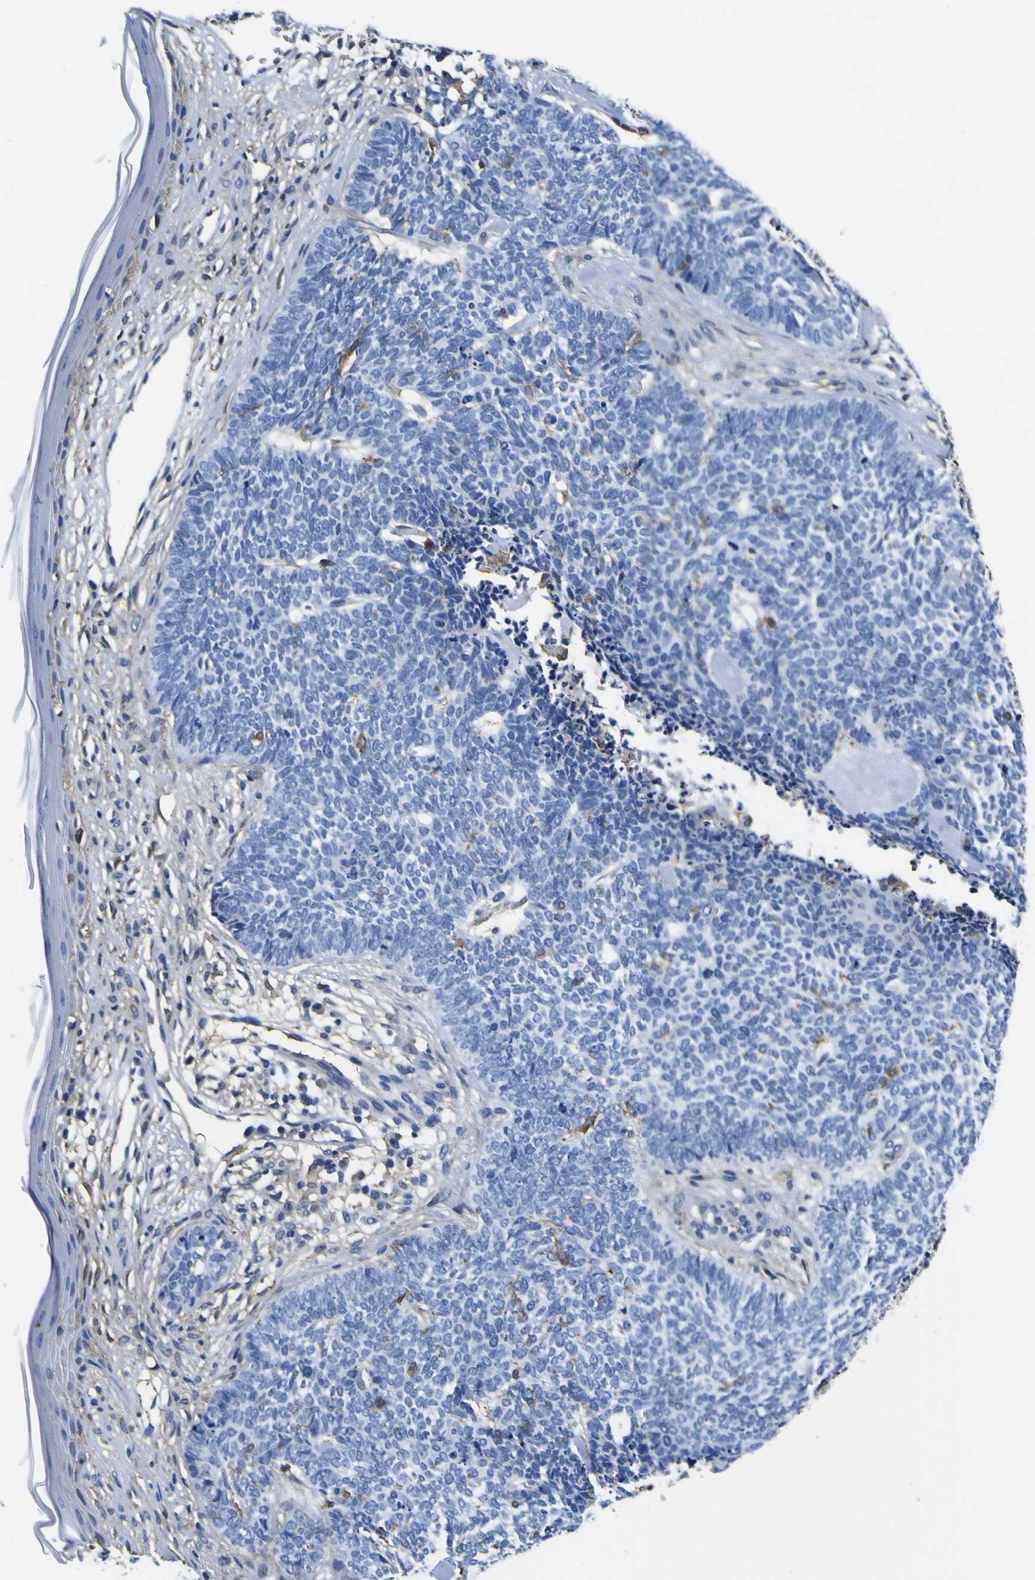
{"staining": {"intensity": "moderate", "quantity": "<25%", "location": "cytoplasmic/membranous"}, "tissue": "skin cancer", "cell_type": "Tumor cells", "image_type": "cancer", "snomed": [{"axis": "morphology", "description": "Basal cell carcinoma"}, {"axis": "topography", "description": "Skin"}], "caption": "Skin cancer (basal cell carcinoma) stained with a brown dye demonstrates moderate cytoplasmic/membranous positive expression in about <25% of tumor cells.", "gene": "PXDN", "patient": {"sex": "female", "age": 84}}